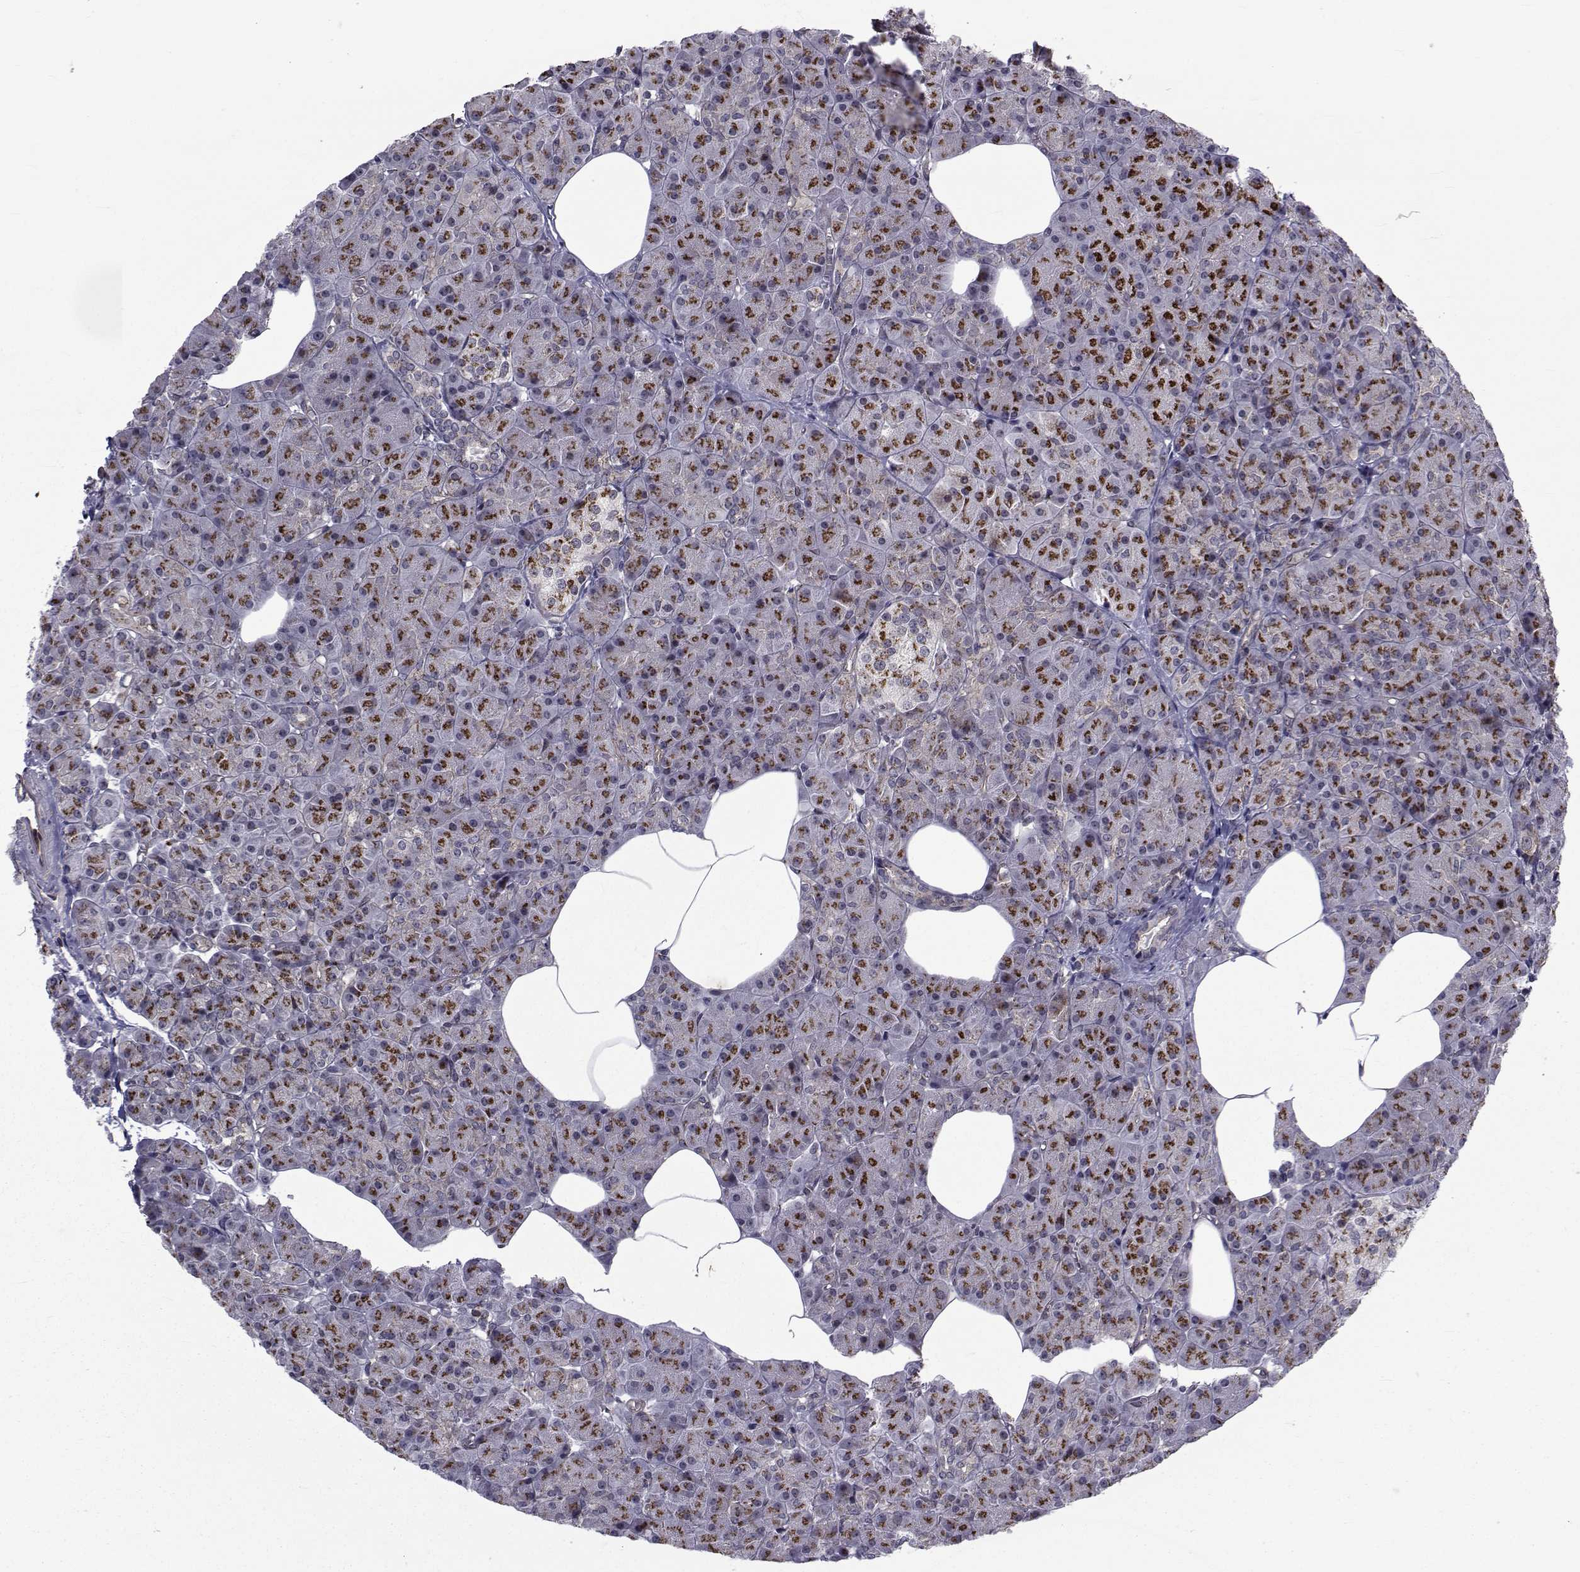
{"staining": {"intensity": "strong", "quantity": ">75%", "location": "cytoplasmic/membranous"}, "tissue": "pancreas", "cell_type": "Exocrine glandular cells", "image_type": "normal", "snomed": [{"axis": "morphology", "description": "Normal tissue, NOS"}, {"axis": "topography", "description": "Pancreas"}], "caption": "A brown stain shows strong cytoplasmic/membranous expression of a protein in exocrine glandular cells of normal pancreas. (brown staining indicates protein expression, while blue staining denotes nuclei).", "gene": "ATP6V1C2", "patient": {"sex": "female", "age": 45}}